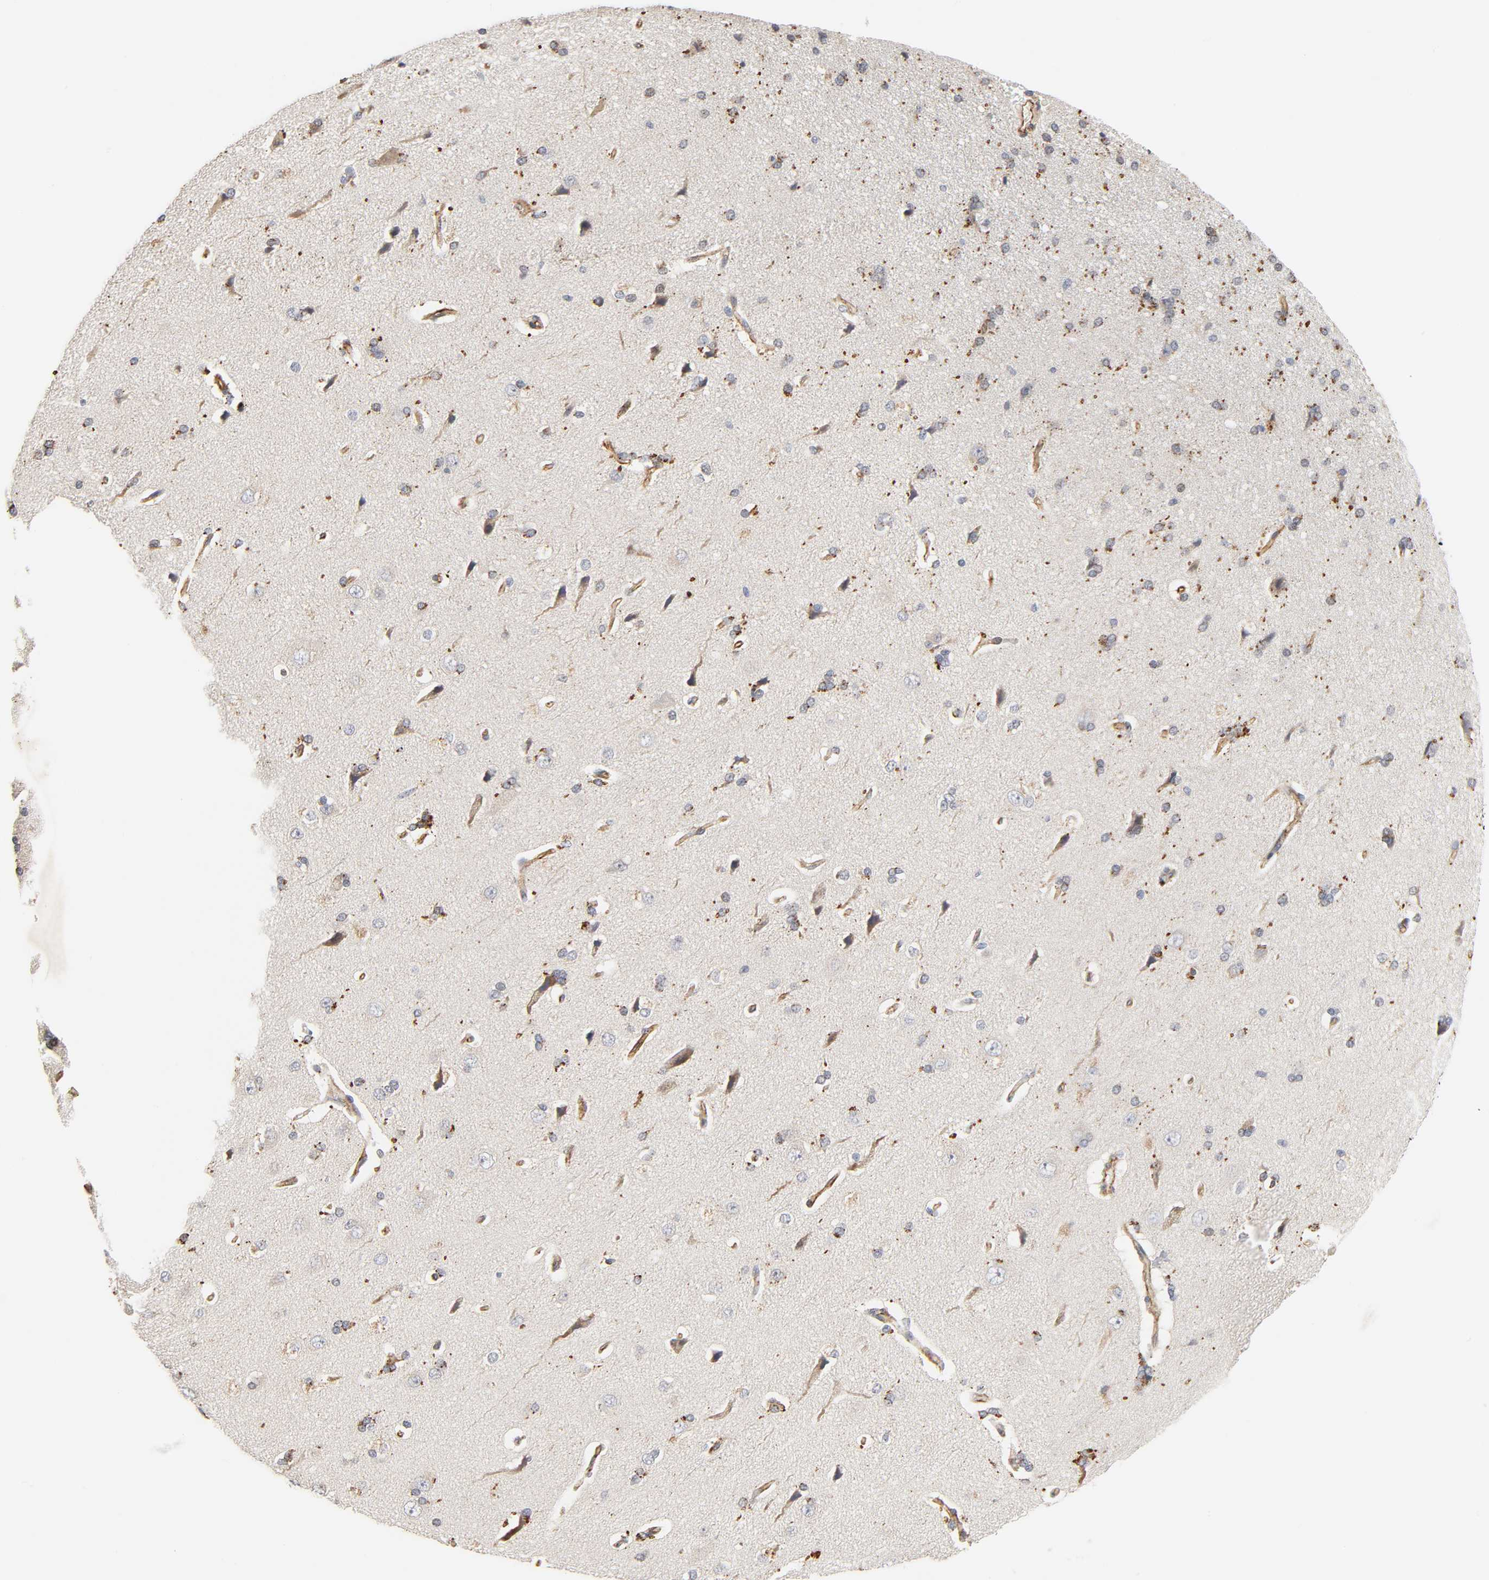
{"staining": {"intensity": "moderate", "quantity": ">75%", "location": "cytoplasmic/membranous"}, "tissue": "cerebral cortex", "cell_type": "Endothelial cells", "image_type": "normal", "snomed": [{"axis": "morphology", "description": "Normal tissue, NOS"}, {"axis": "topography", "description": "Cerebral cortex"}], "caption": "IHC staining of unremarkable cerebral cortex, which shows medium levels of moderate cytoplasmic/membranous staining in about >75% of endothelial cells indicating moderate cytoplasmic/membranous protein expression. The staining was performed using DAB (3,3'-diaminobenzidine) (brown) for protein detection and nuclei were counterstained in hematoxylin (blue).", "gene": "REEP5", "patient": {"sex": "male", "age": 62}}